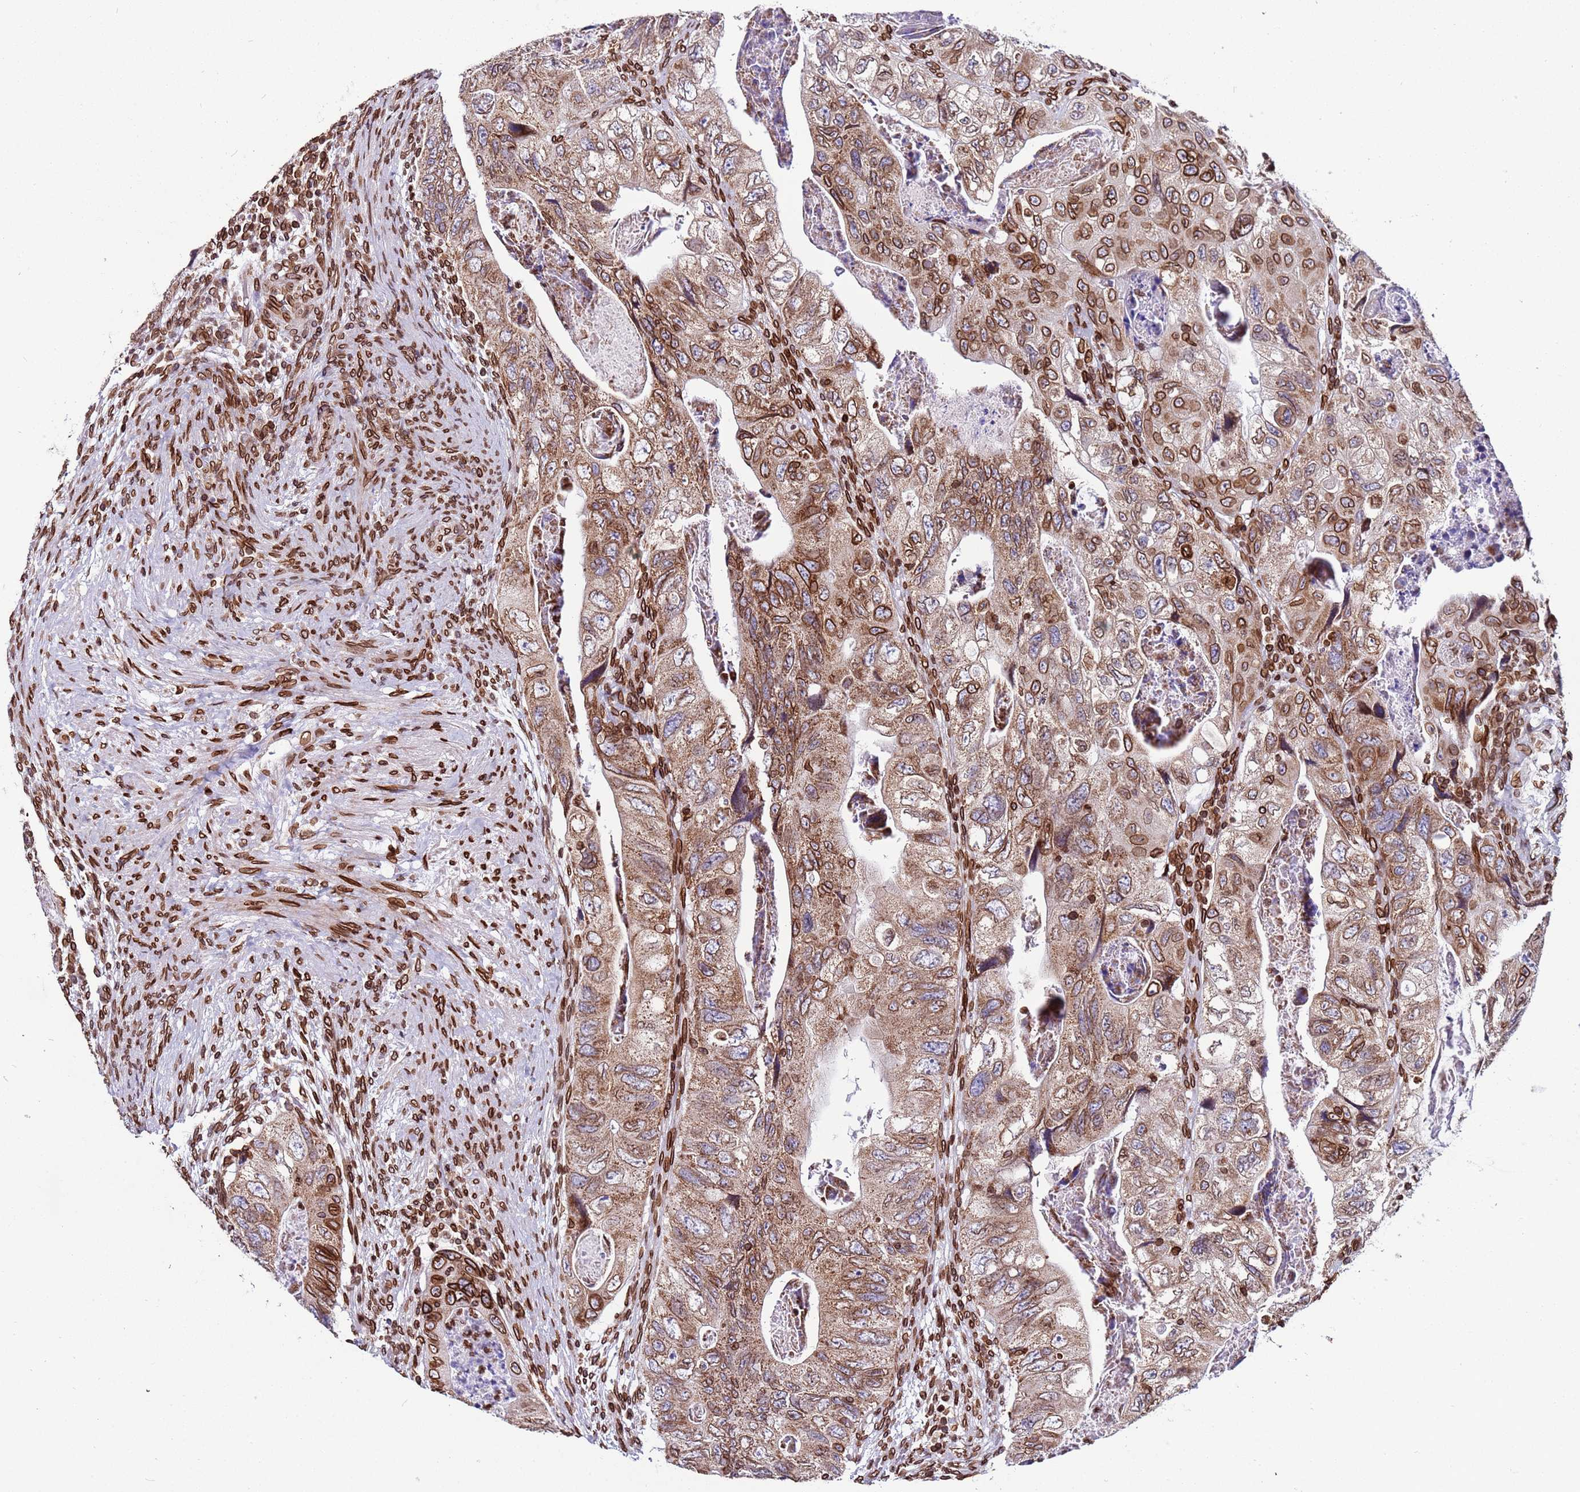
{"staining": {"intensity": "moderate", "quantity": ">75%", "location": "cytoplasmic/membranous,nuclear"}, "tissue": "colorectal cancer", "cell_type": "Tumor cells", "image_type": "cancer", "snomed": [{"axis": "morphology", "description": "Adenocarcinoma, NOS"}, {"axis": "topography", "description": "Rectum"}], "caption": "Protein staining of colorectal adenocarcinoma tissue displays moderate cytoplasmic/membranous and nuclear expression in approximately >75% of tumor cells. (Brightfield microscopy of DAB IHC at high magnification).", "gene": "TOR1AIP1", "patient": {"sex": "male", "age": 63}}